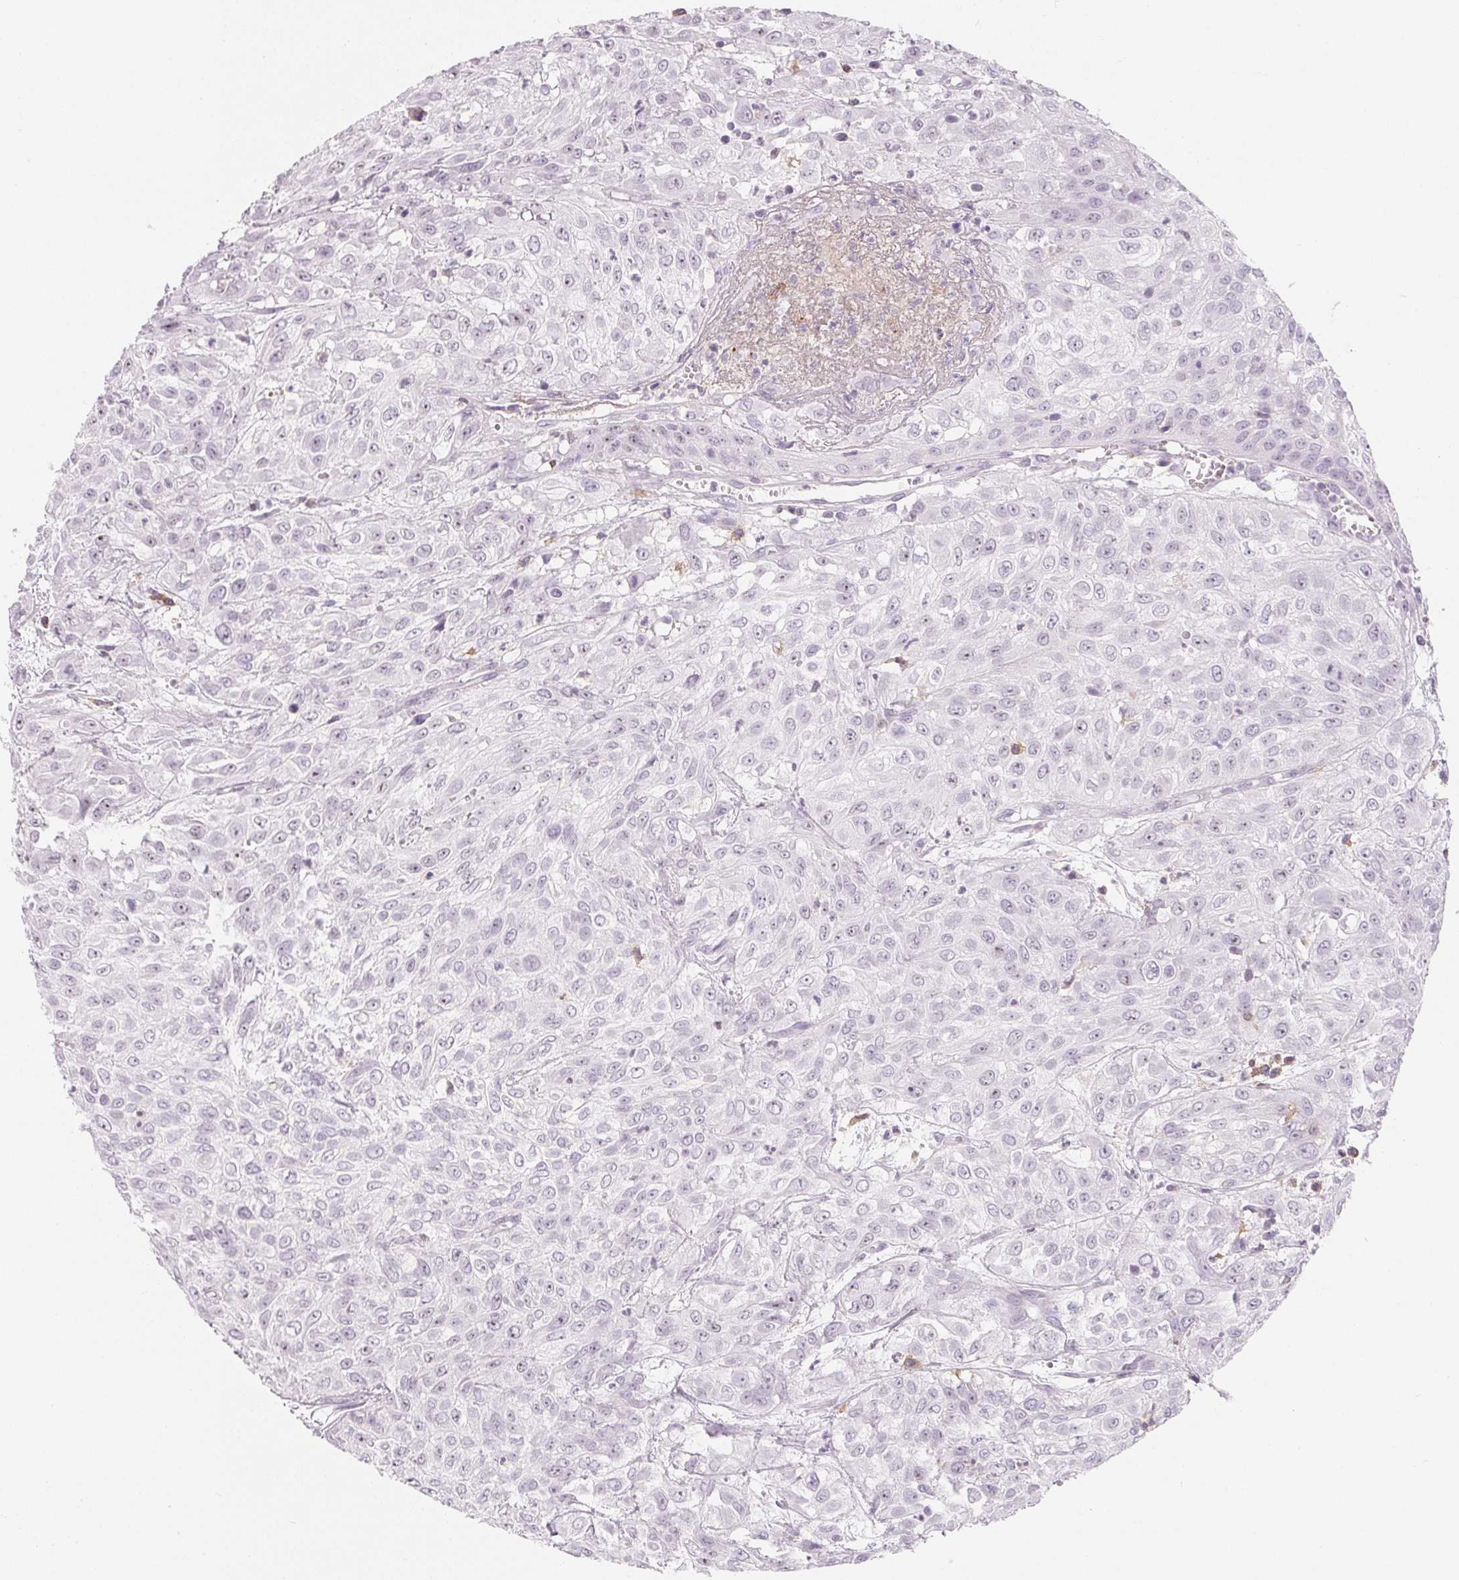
{"staining": {"intensity": "negative", "quantity": "none", "location": "none"}, "tissue": "urothelial cancer", "cell_type": "Tumor cells", "image_type": "cancer", "snomed": [{"axis": "morphology", "description": "Urothelial carcinoma, High grade"}, {"axis": "topography", "description": "Urinary bladder"}], "caption": "Tumor cells are negative for protein expression in human urothelial cancer. (DAB (3,3'-diaminobenzidine) immunohistochemistry visualized using brightfield microscopy, high magnification).", "gene": "CD69", "patient": {"sex": "male", "age": 57}}